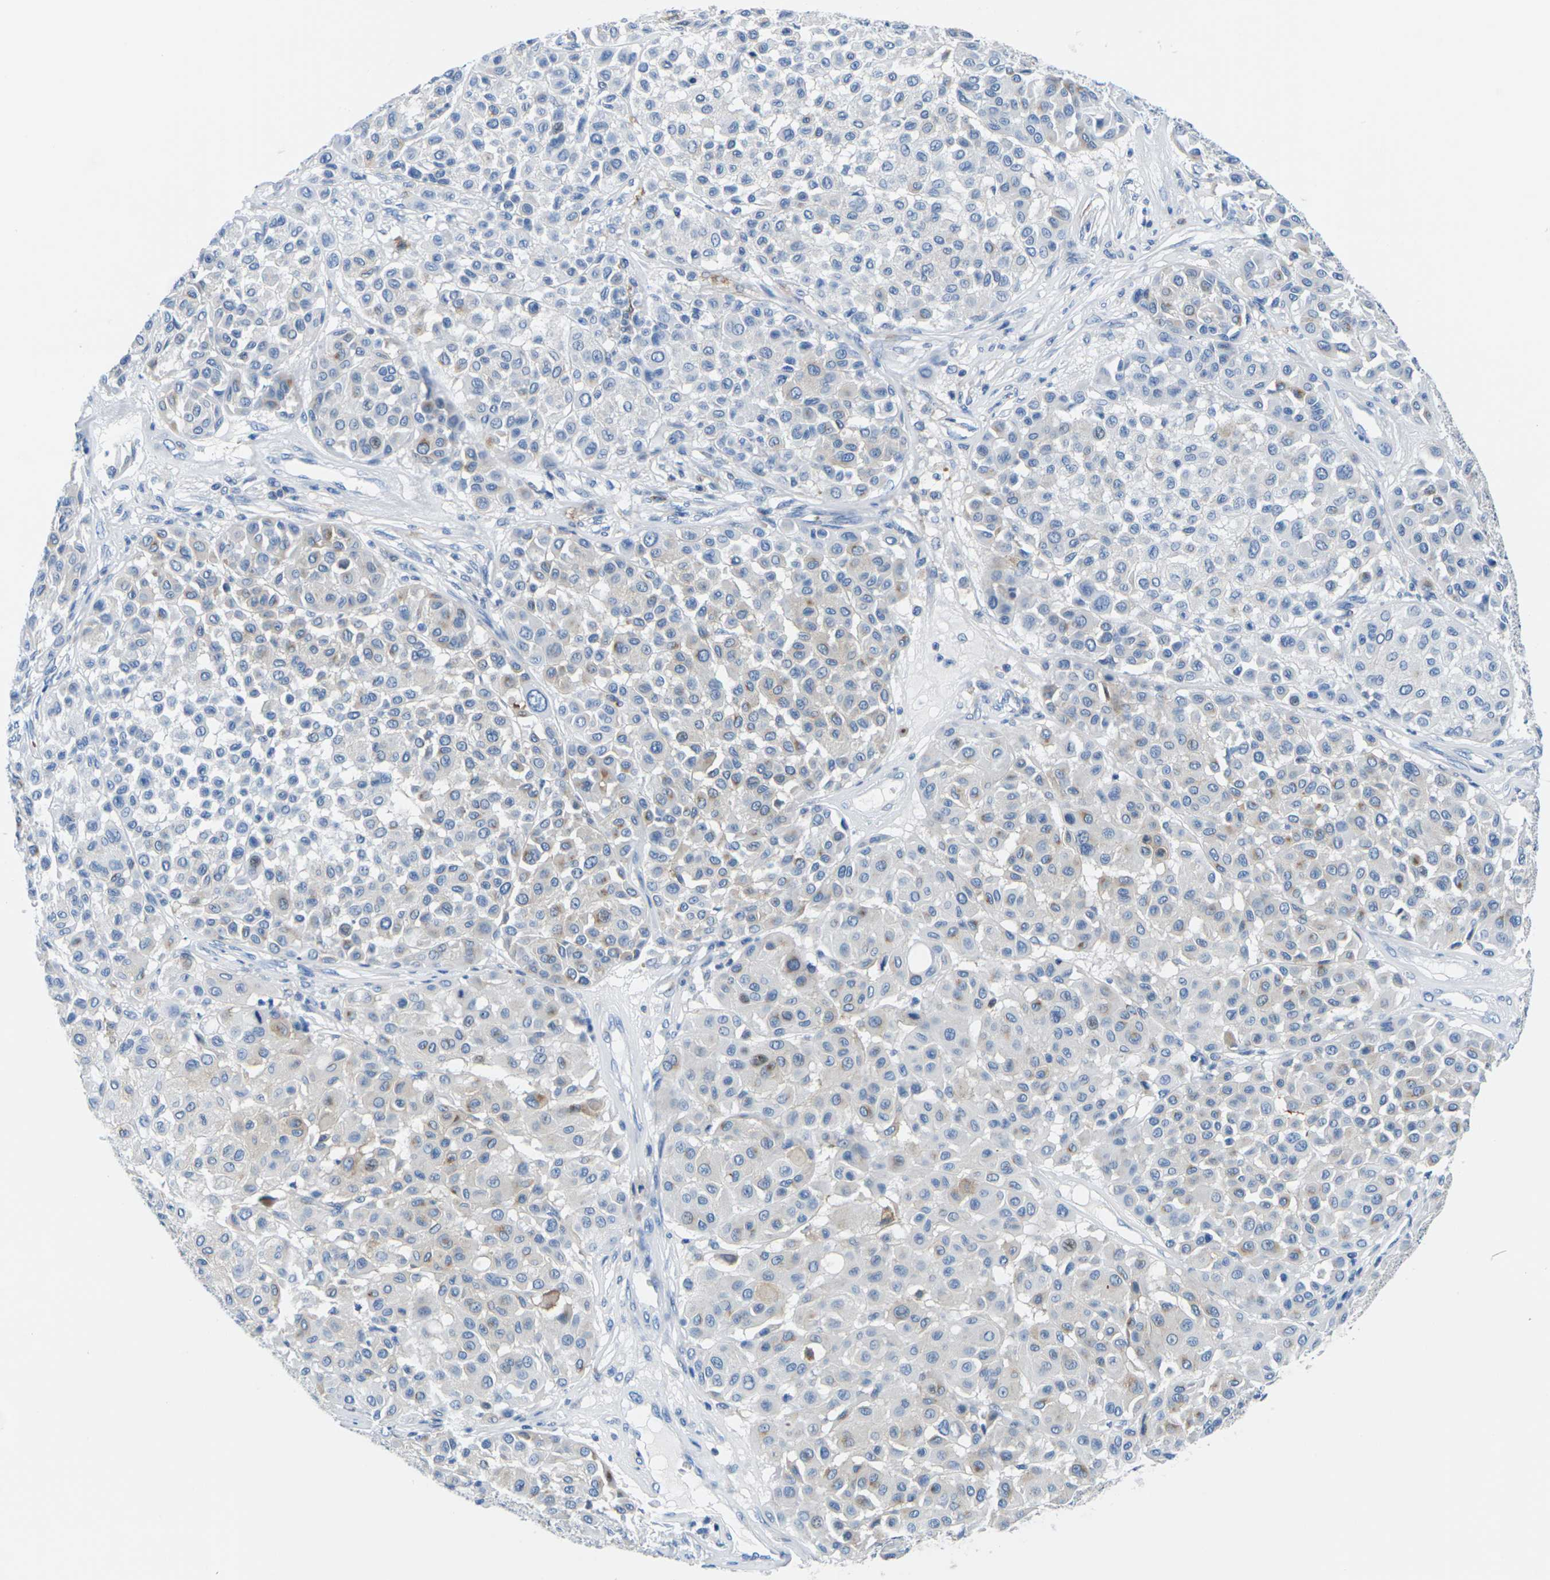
{"staining": {"intensity": "negative", "quantity": "none", "location": "none"}, "tissue": "melanoma", "cell_type": "Tumor cells", "image_type": "cancer", "snomed": [{"axis": "morphology", "description": "Malignant melanoma, Metastatic site"}, {"axis": "topography", "description": "Soft tissue"}], "caption": "Immunohistochemistry micrograph of neoplastic tissue: melanoma stained with DAB exhibits no significant protein staining in tumor cells.", "gene": "SYNGR2", "patient": {"sex": "male", "age": 41}}